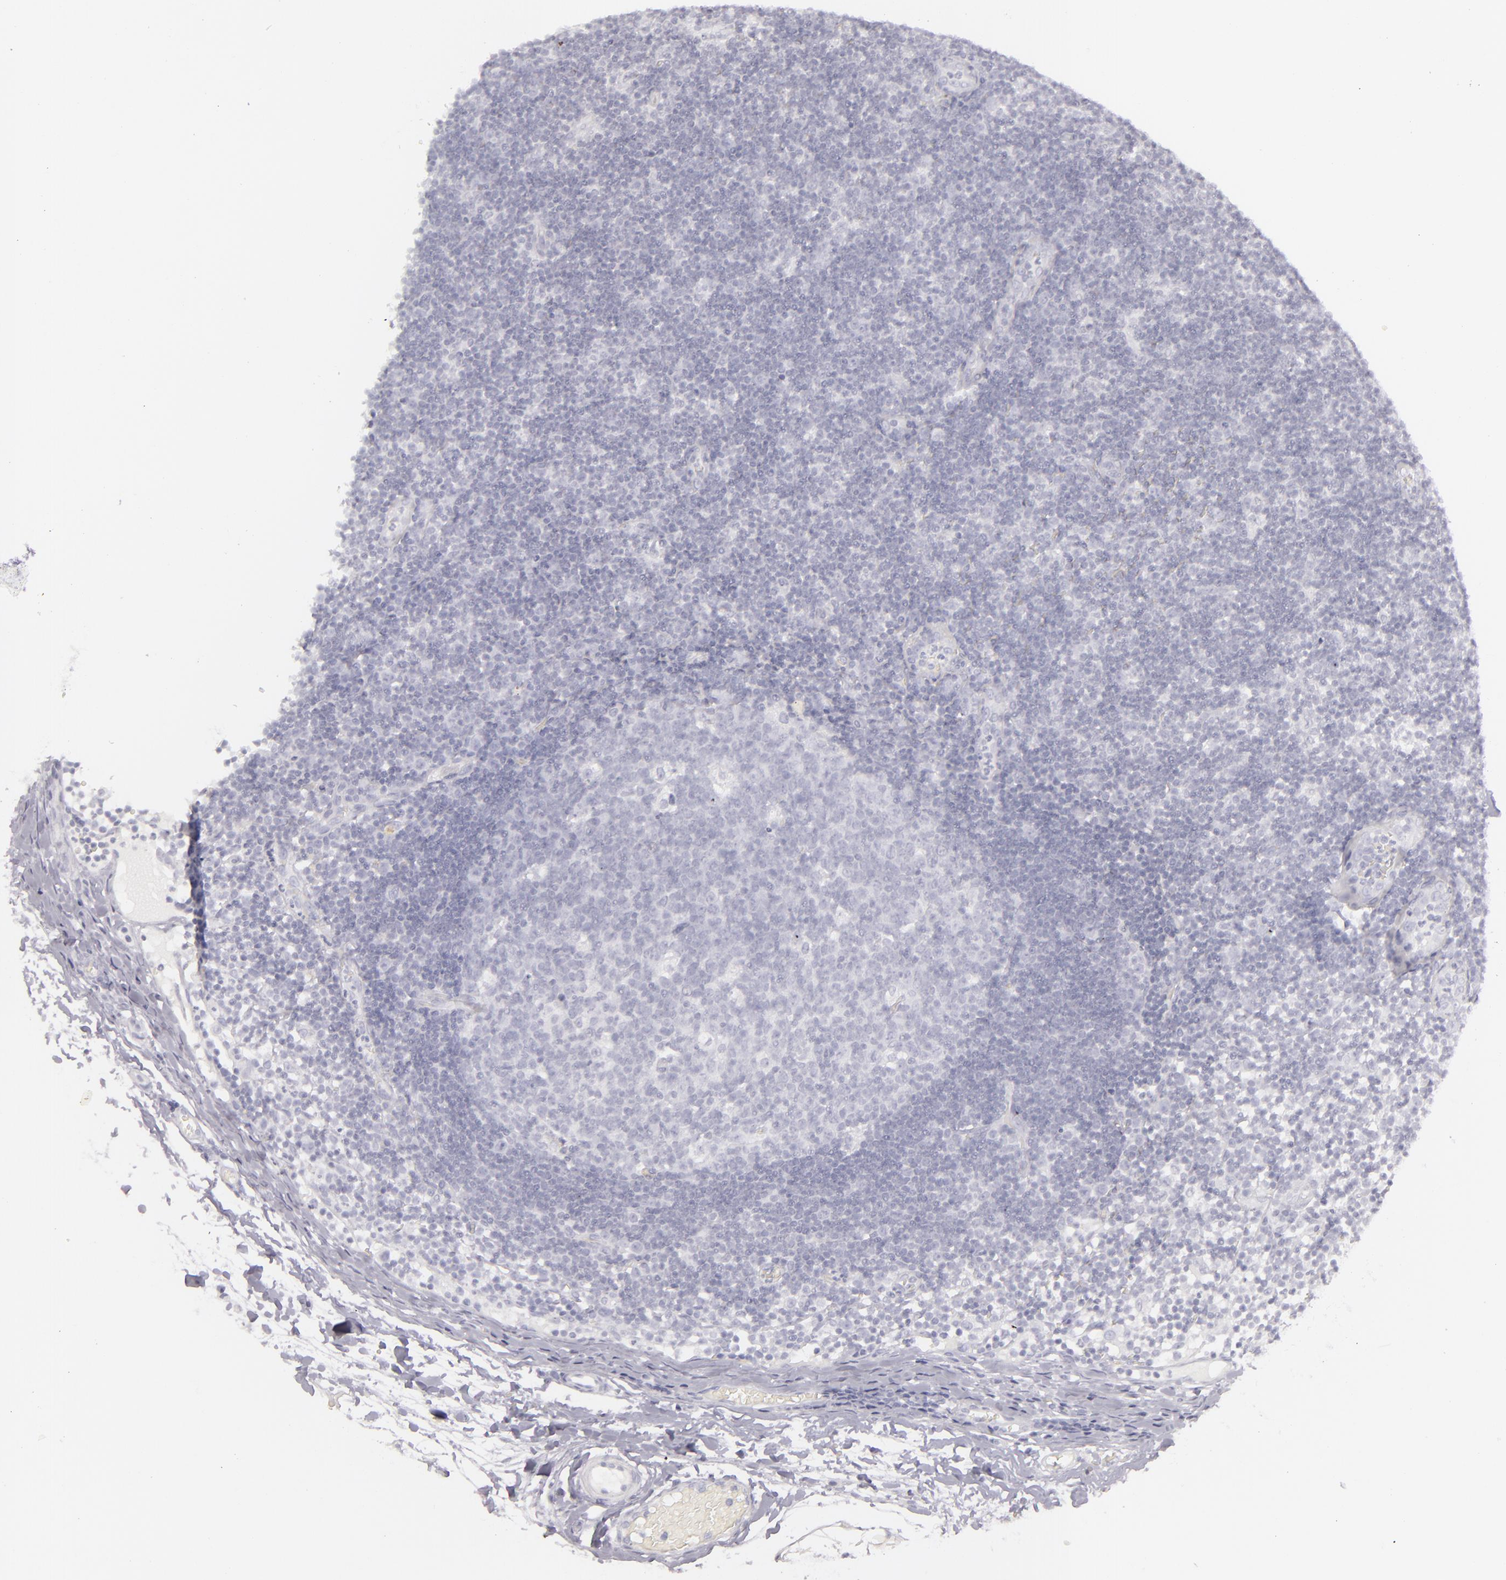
{"staining": {"intensity": "negative", "quantity": "none", "location": "none"}, "tissue": "lymph node", "cell_type": "Germinal center cells", "image_type": "normal", "snomed": [{"axis": "morphology", "description": "Normal tissue, NOS"}, {"axis": "morphology", "description": "Inflammation, NOS"}, {"axis": "topography", "description": "Lymph node"}, {"axis": "topography", "description": "Salivary gland"}], "caption": "Lymph node stained for a protein using IHC demonstrates no expression germinal center cells.", "gene": "FLG", "patient": {"sex": "male", "age": 3}}